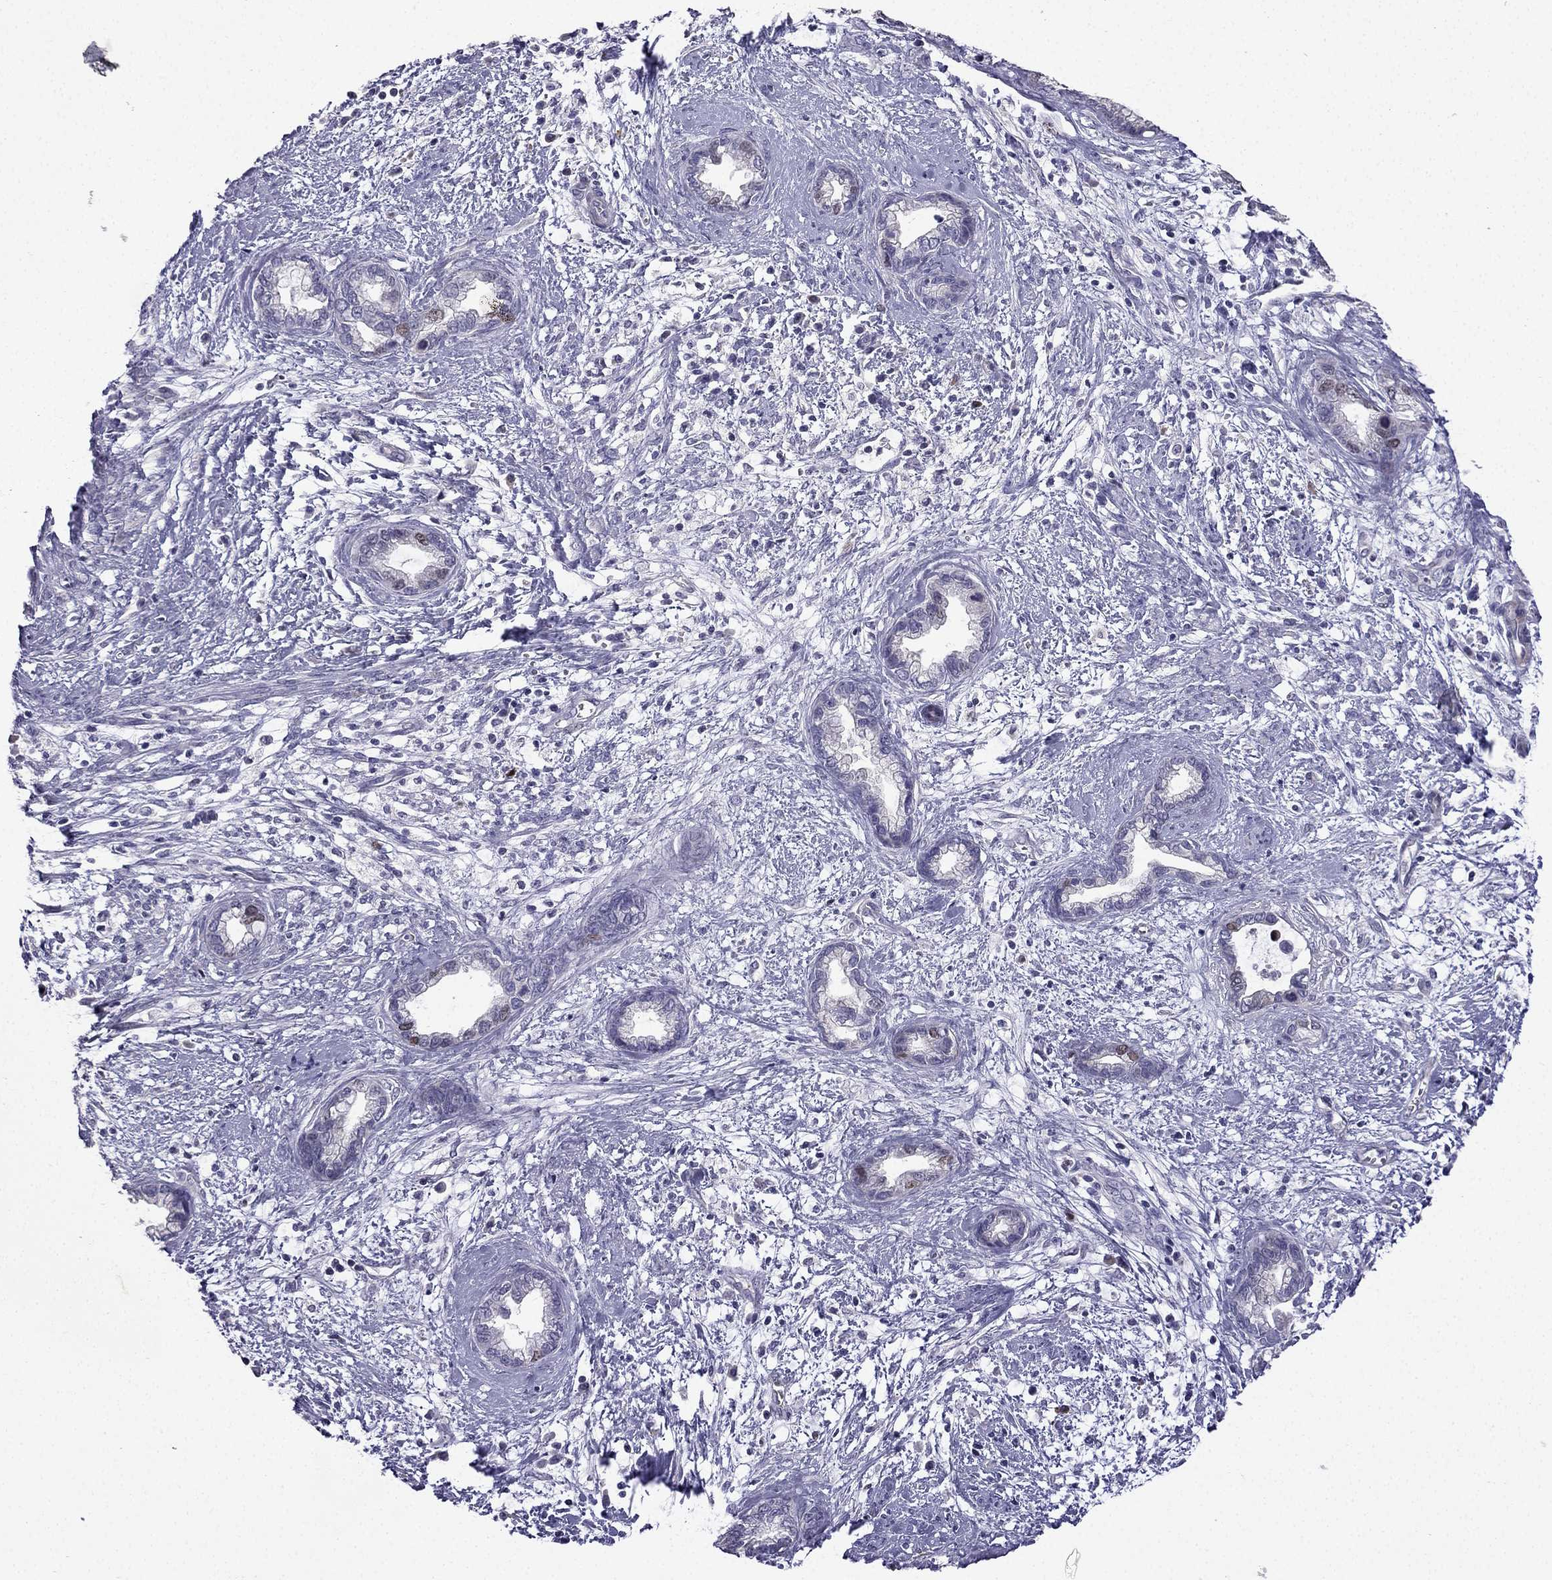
{"staining": {"intensity": "weak", "quantity": "<25%", "location": "nuclear"}, "tissue": "cervical cancer", "cell_type": "Tumor cells", "image_type": "cancer", "snomed": [{"axis": "morphology", "description": "Adenocarcinoma, NOS"}, {"axis": "topography", "description": "Cervix"}], "caption": "Cervical cancer (adenocarcinoma) was stained to show a protein in brown. There is no significant expression in tumor cells. (Stains: DAB IHC with hematoxylin counter stain, Microscopy: brightfield microscopy at high magnification).", "gene": "UHRF1", "patient": {"sex": "female", "age": 62}}